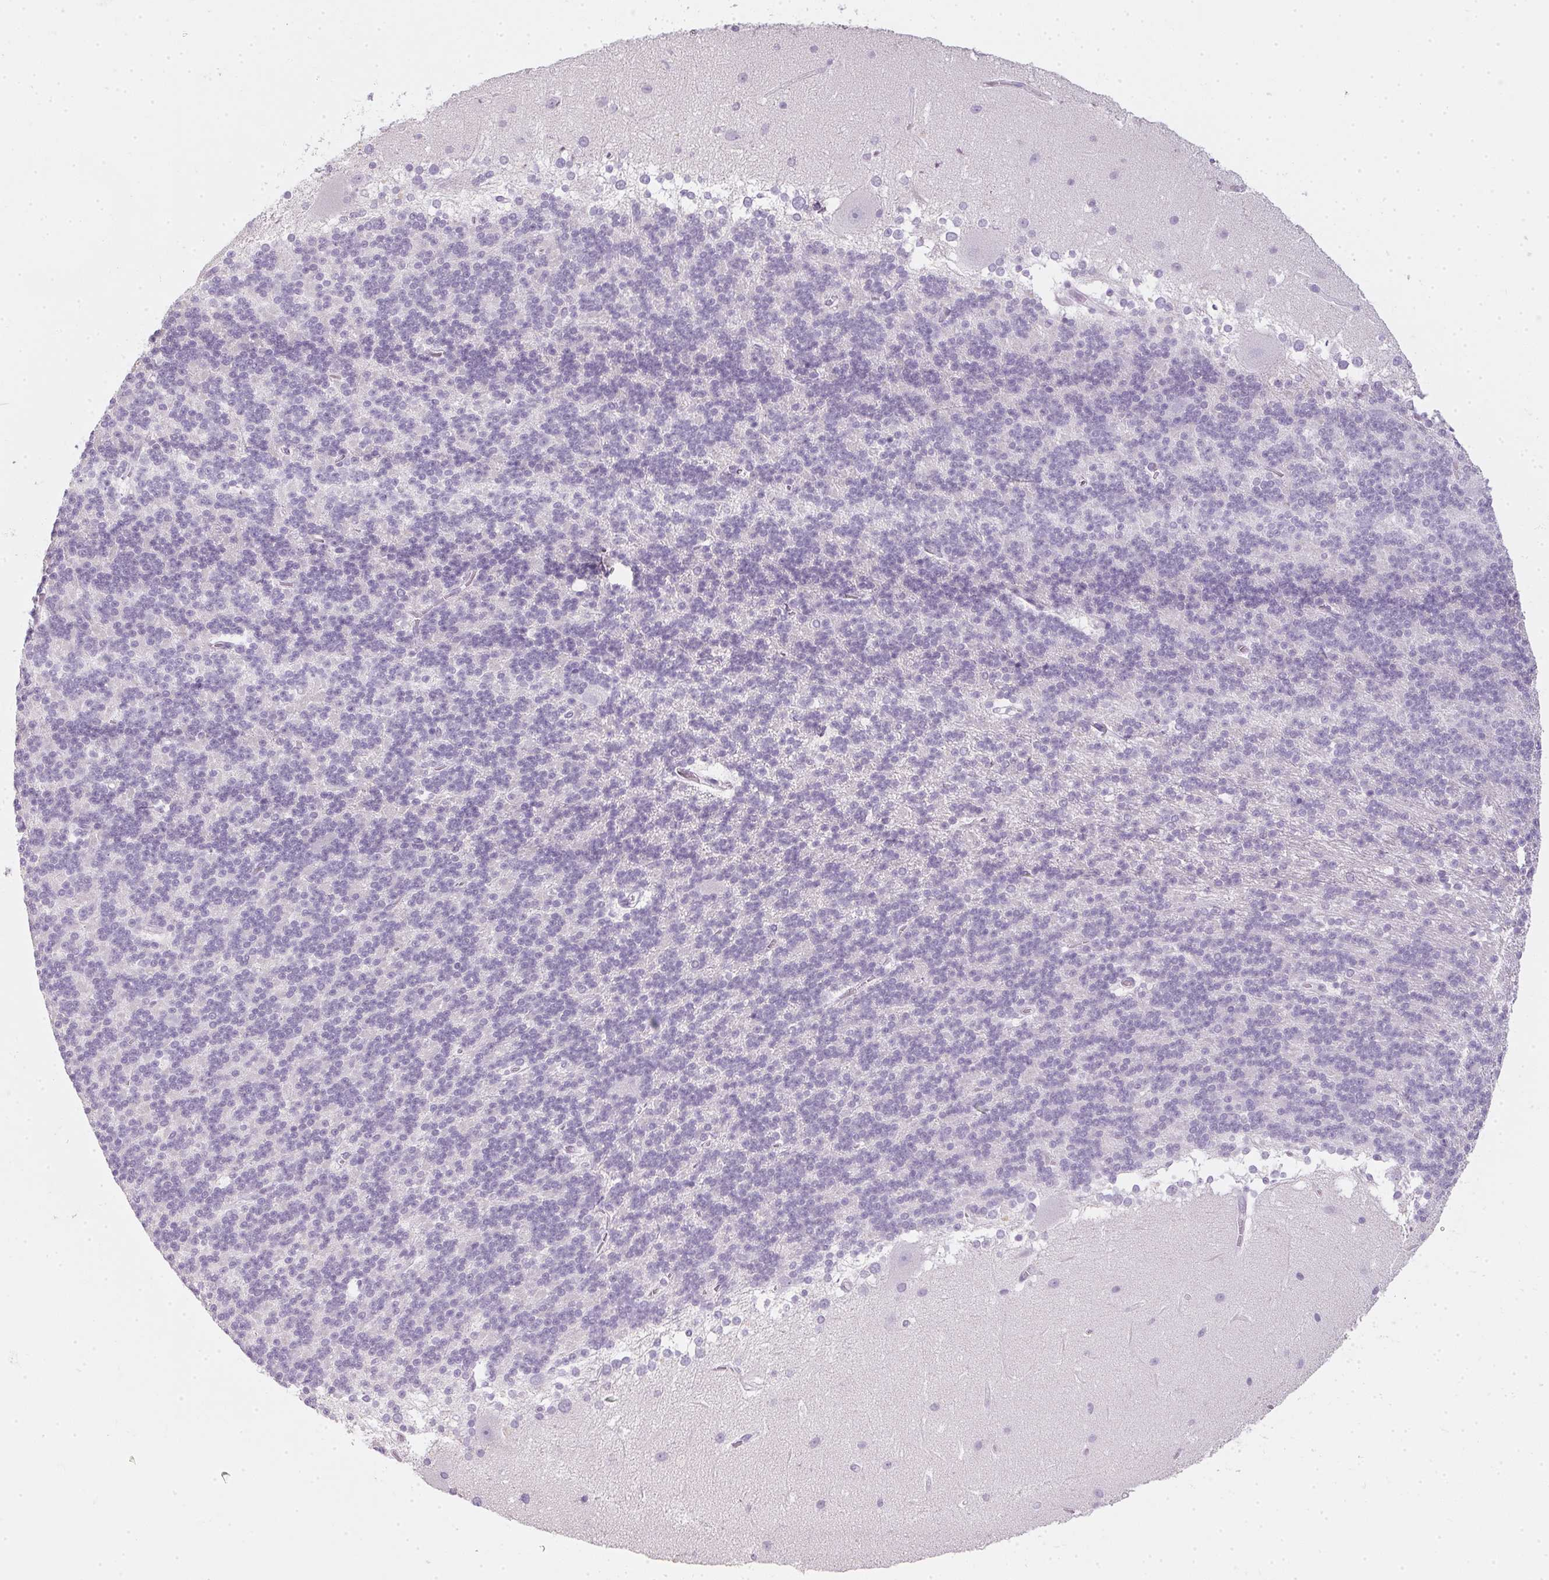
{"staining": {"intensity": "negative", "quantity": "none", "location": "none"}, "tissue": "cerebellum", "cell_type": "Cells in granular layer", "image_type": "normal", "snomed": [{"axis": "morphology", "description": "Normal tissue, NOS"}, {"axis": "topography", "description": "Cerebellum"}], "caption": "This image is of unremarkable cerebellum stained with IHC to label a protein in brown with the nuclei are counter-stained blue. There is no expression in cells in granular layer.", "gene": "TMEM72", "patient": {"sex": "female", "age": 19}}